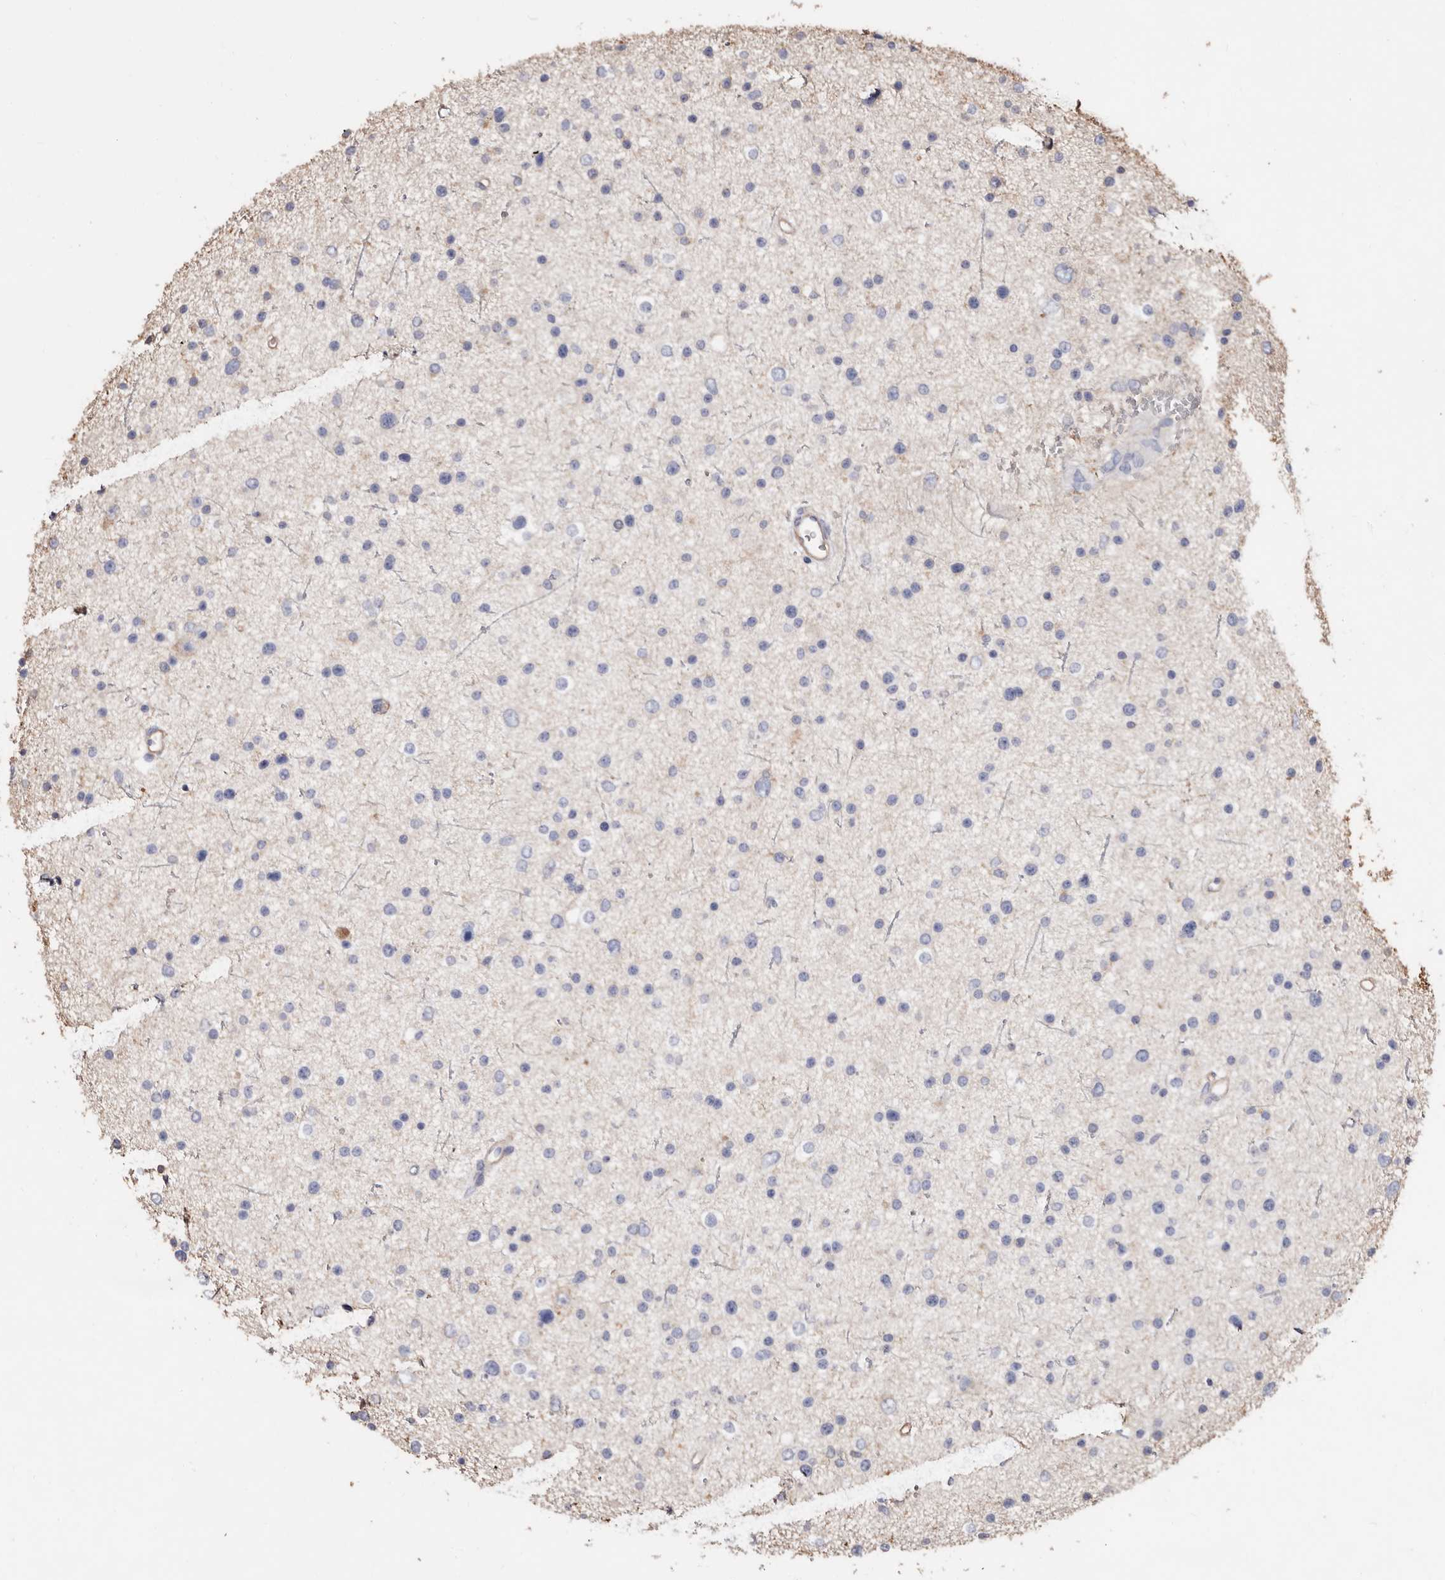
{"staining": {"intensity": "negative", "quantity": "none", "location": "none"}, "tissue": "glioma", "cell_type": "Tumor cells", "image_type": "cancer", "snomed": [{"axis": "morphology", "description": "Glioma, malignant, Low grade"}, {"axis": "topography", "description": "Brain"}], "caption": "An image of human glioma is negative for staining in tumor cells.", "gene": "COQ8B", "patient": {"sex": "female", "age": 37}}